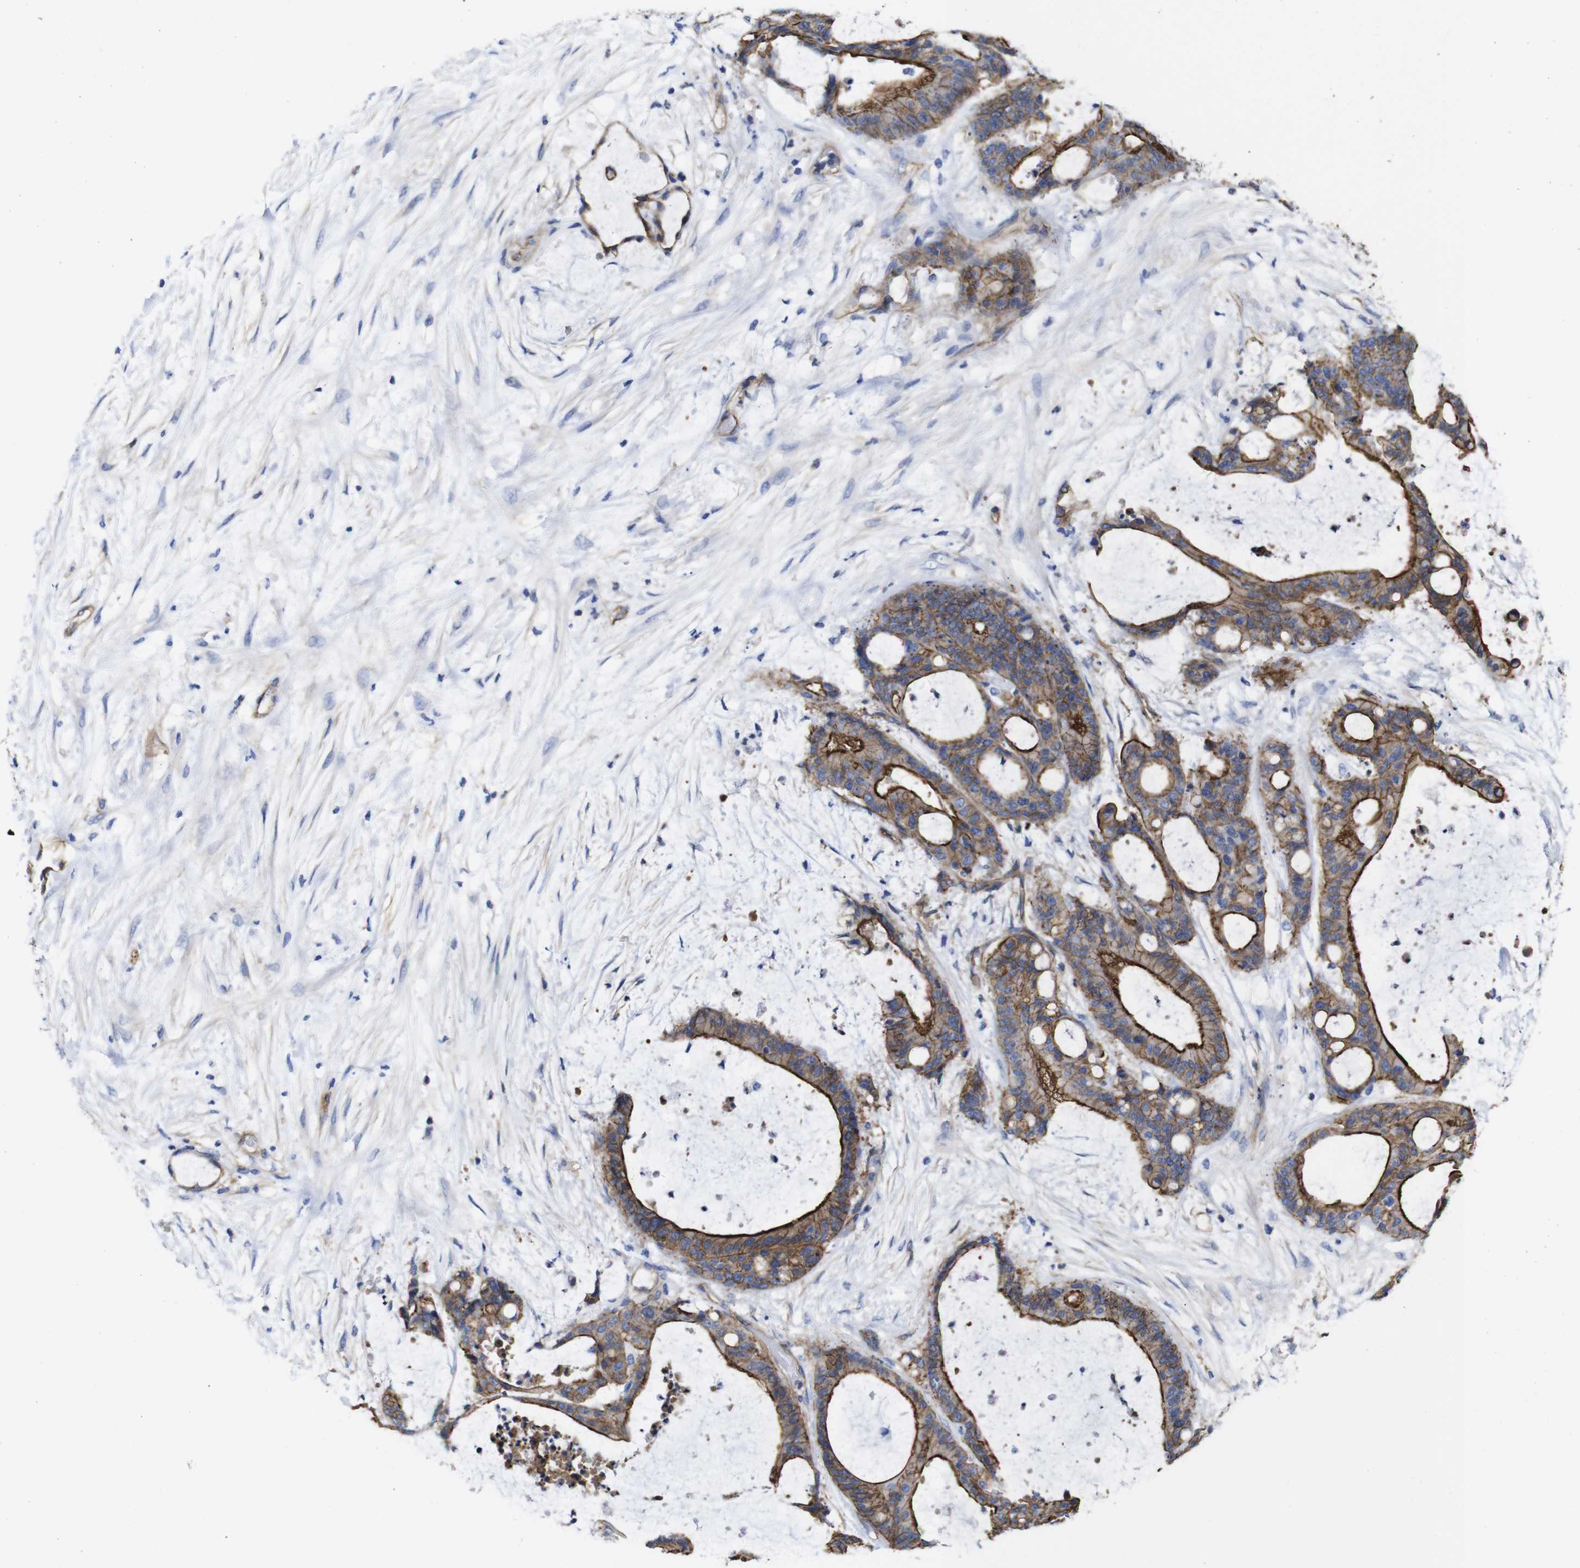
{"staining": {"intensity": "strong", "quantity": ">75%", "location": "cytoplasmic/membranous"}, "tissue": "liver cancer", "cell_type": "Tumor cells", "image_type": "cancer", "snomed": [{"axis": "morphology", "description": "Cholangiocarcinoma"}, {"axis": "topography", "description": "Liver"}], "caption": "Immunohistochemical staining of liver cancer shows high levels of strong cytoplasmic/membranous protein staining in approximately >75% of tumor cells.", "gene": "SPTBN1", "patient": {"sex": "female", "age": 73}}